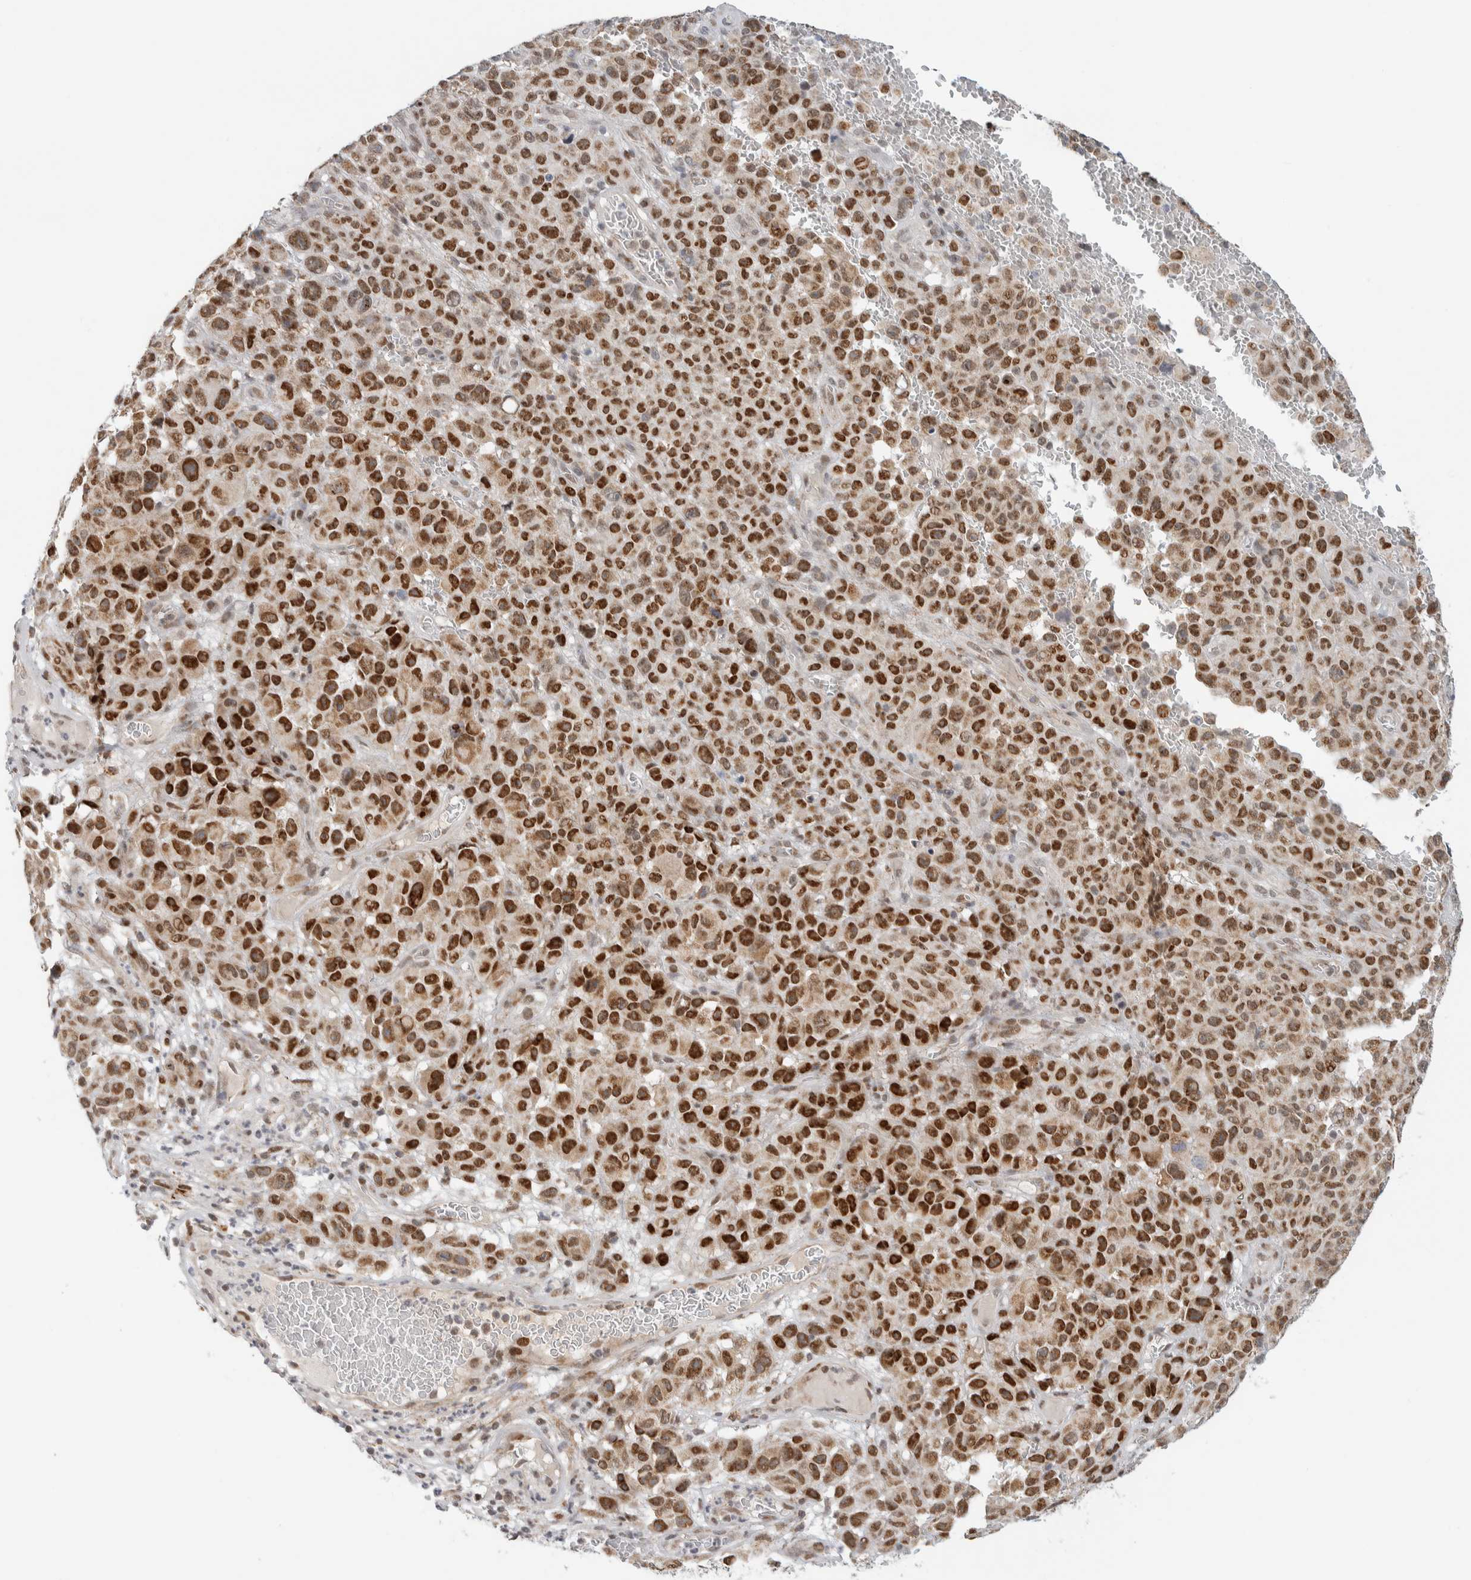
{"staining": {"intensity": "strong", "quantity": ">75%", "location": "nuclear"}, "tissue": "melanoma", "cell_type": "Tumor cells", "image_type": "cancer", "snomed": [{"axis": "morphology", "description": "Malignant melanoma, NOS"}, {"axis": "topography", "description": "Skin"}], "caption": "There is high levels of strong nuclear staining in tumor cells of malignant melanoma, as demonstrated by immunohistochemical staining (brown color).", "gene": "TSPAN32", "patient": {"sex": "female", "age": 82}}